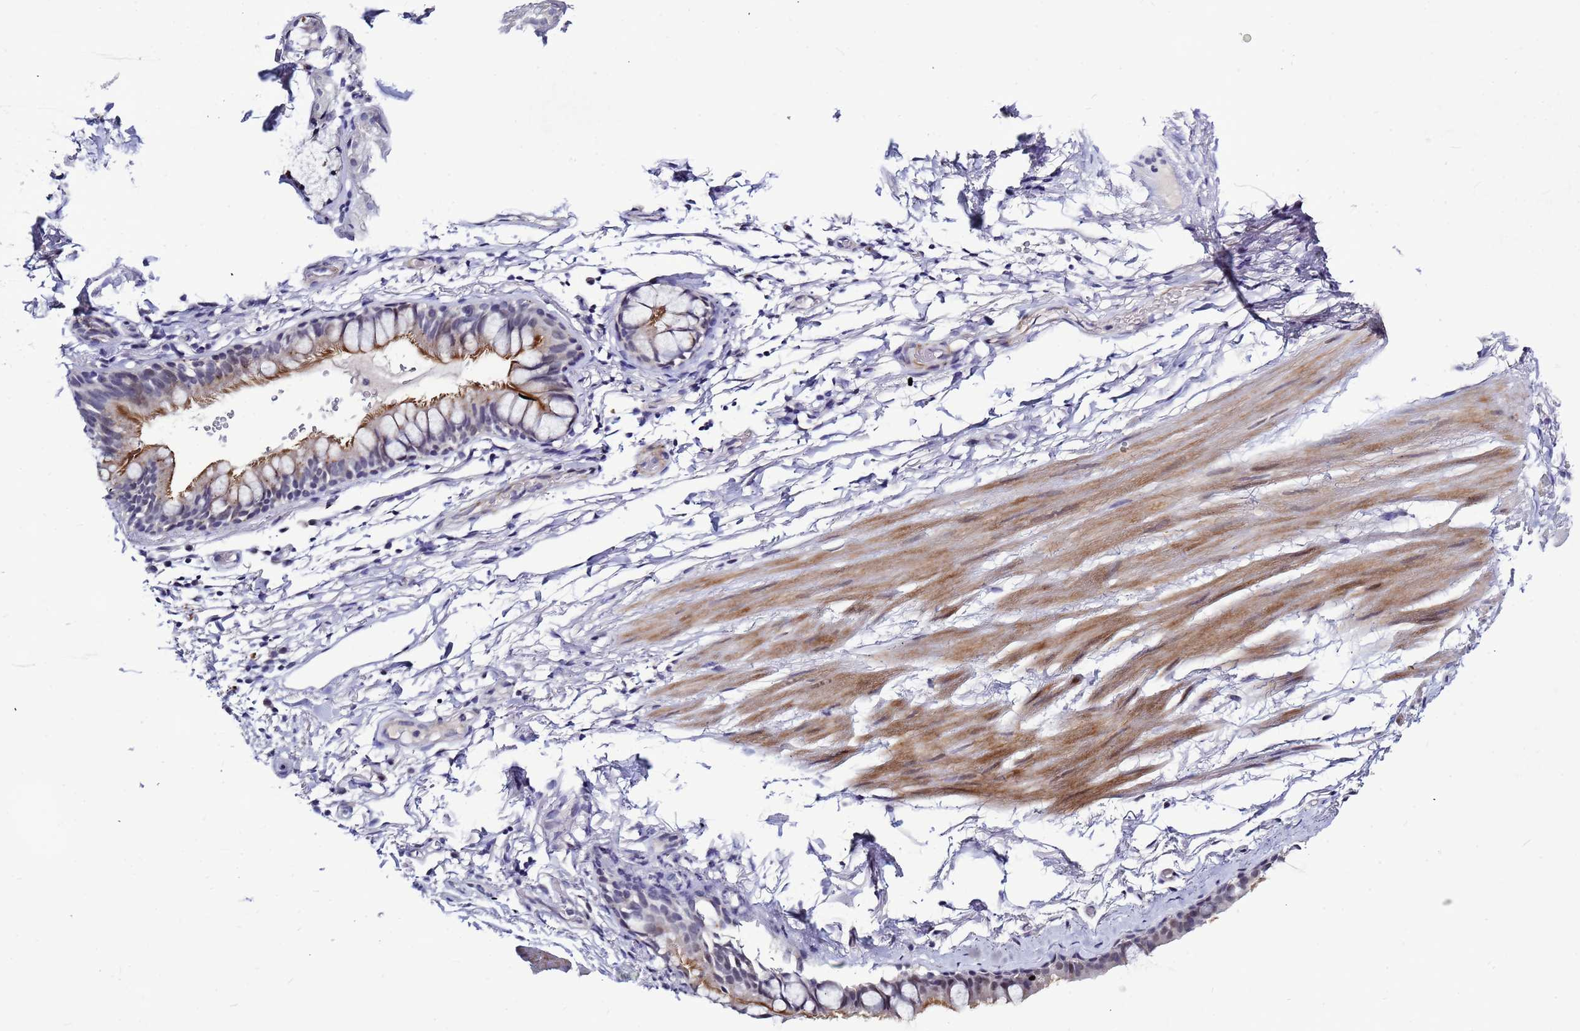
{"staining": {"intensity": "moderate", "quantity": "<25%", "location": "cytoplasmic/membranous"}, "tissue": "bronchus", "cell_type": "Respiratory epithelial cells", "image_type": "normal", "snomed": [{"axis": "morphology", "description": "Normal tissue, NOS"}, {"axis": "topography", "description": "Cartilage tissue"}], "caption": "IHC image of benign bronchus: bronchus stained using IHC displays low levels of moderate protein expression localized specifically in the cytoplasmic/membranous of respiratory epithelial cells, appearing as a cytoplasmic/membranous brown color.", "gene": "CXorf65", "patient": {"sex": "male", "age": 63}}